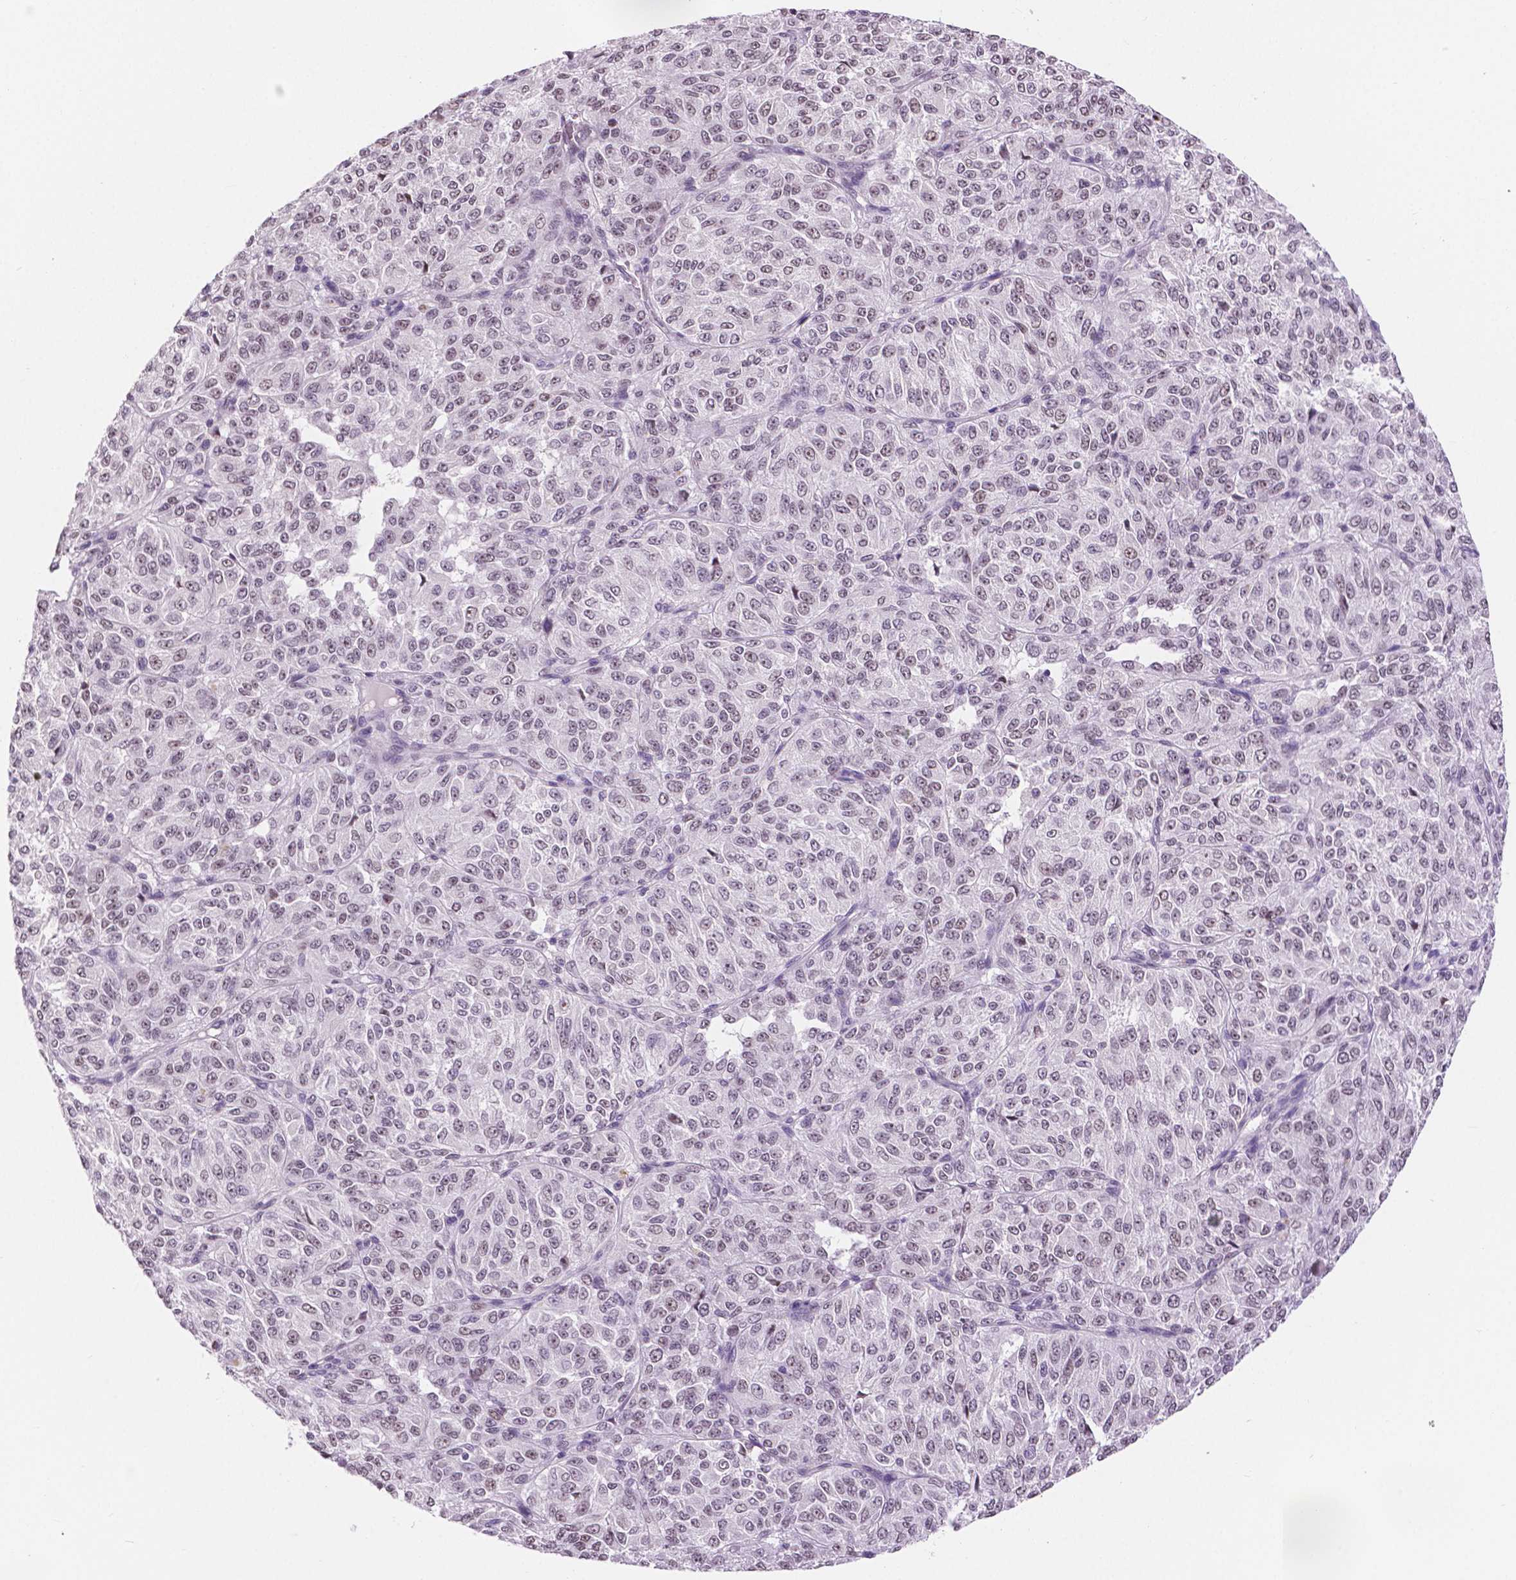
{"staining": {"intensity": "weak", "quantity": "<25%", "location": "nuclear"}, "tissue": "melanoma", "cell_type": "Tumor cells", "image_type": "cancer", "snomed": [{"axis": "morphology", "description": "Malignant melanoma, Metastatic site"}, {"axis": "topography", "description": "Brain"}], "caption": "Immunohistochemistry (IHC) of melanoma shows no positivity in tumor cells. Nuclei are stained in blue.", "gene": "NHP2", "patient": {"sex": "female", "age": 56}}